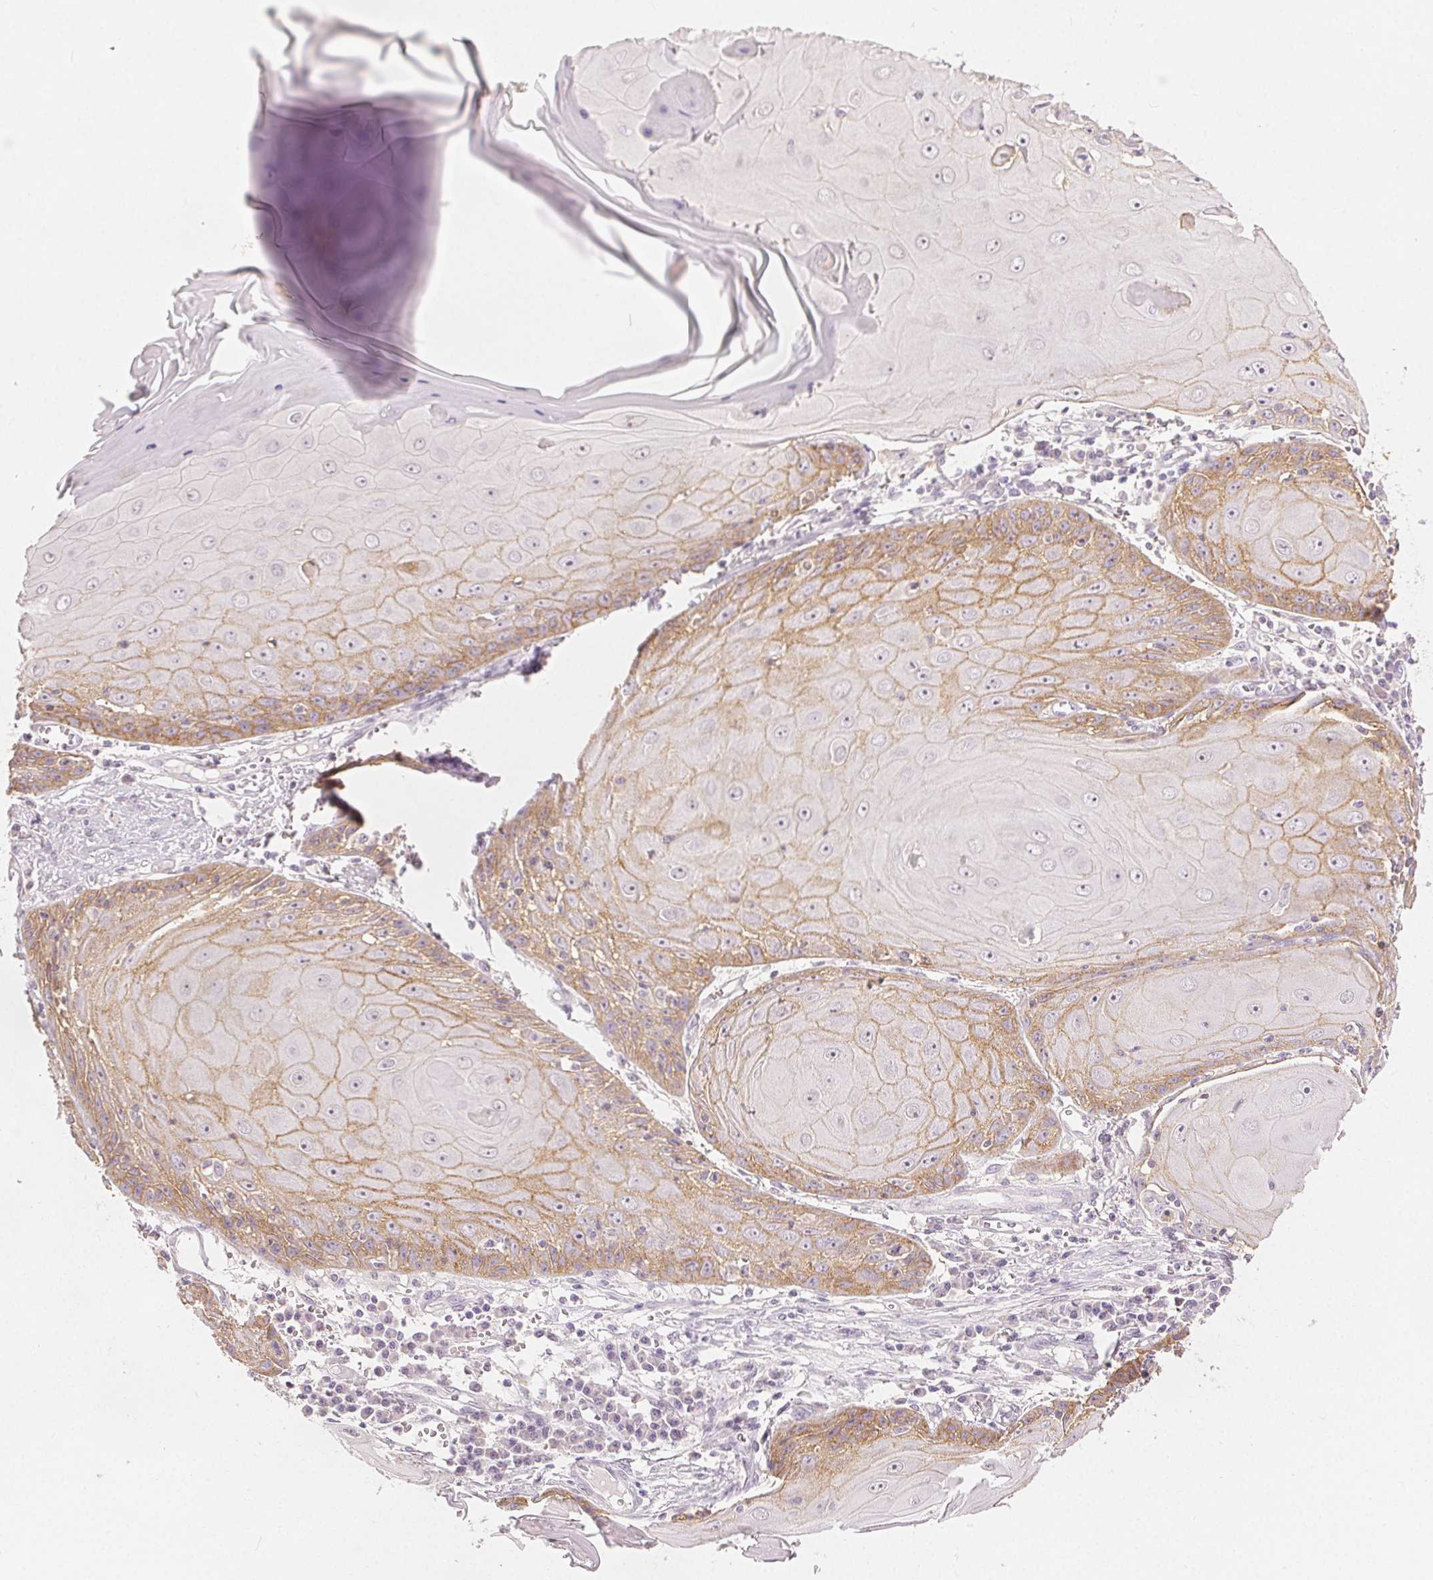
{"staining": {"intensity": "moderate", "quantity": "25%-75%", "location": "cytoplasmic/membranous"}, "tissue": "skin cancer", "cell_type": "Tumor cells", "image_type": "cancer", "snomed": [{"axis": "morphology", "description": "Squamous cell carcinoma, NOS"}, {"axis": "topography", "description": "Skin"}, {"axis": "topography", "description": "Vulva"}], "caption": "Skin squamous cell carcinoma stained for a protein shows moderate cytoplasmic/membranous positivity in tumor cells. The protein of interest is stained brown, and the nuclei are stained in blue (DAB (3,3'-diaminobenzidine) IHC with brightfield microscopy, high magnification).", "gene": "CA12", "patient": {"sex": "female", "age": 85}}